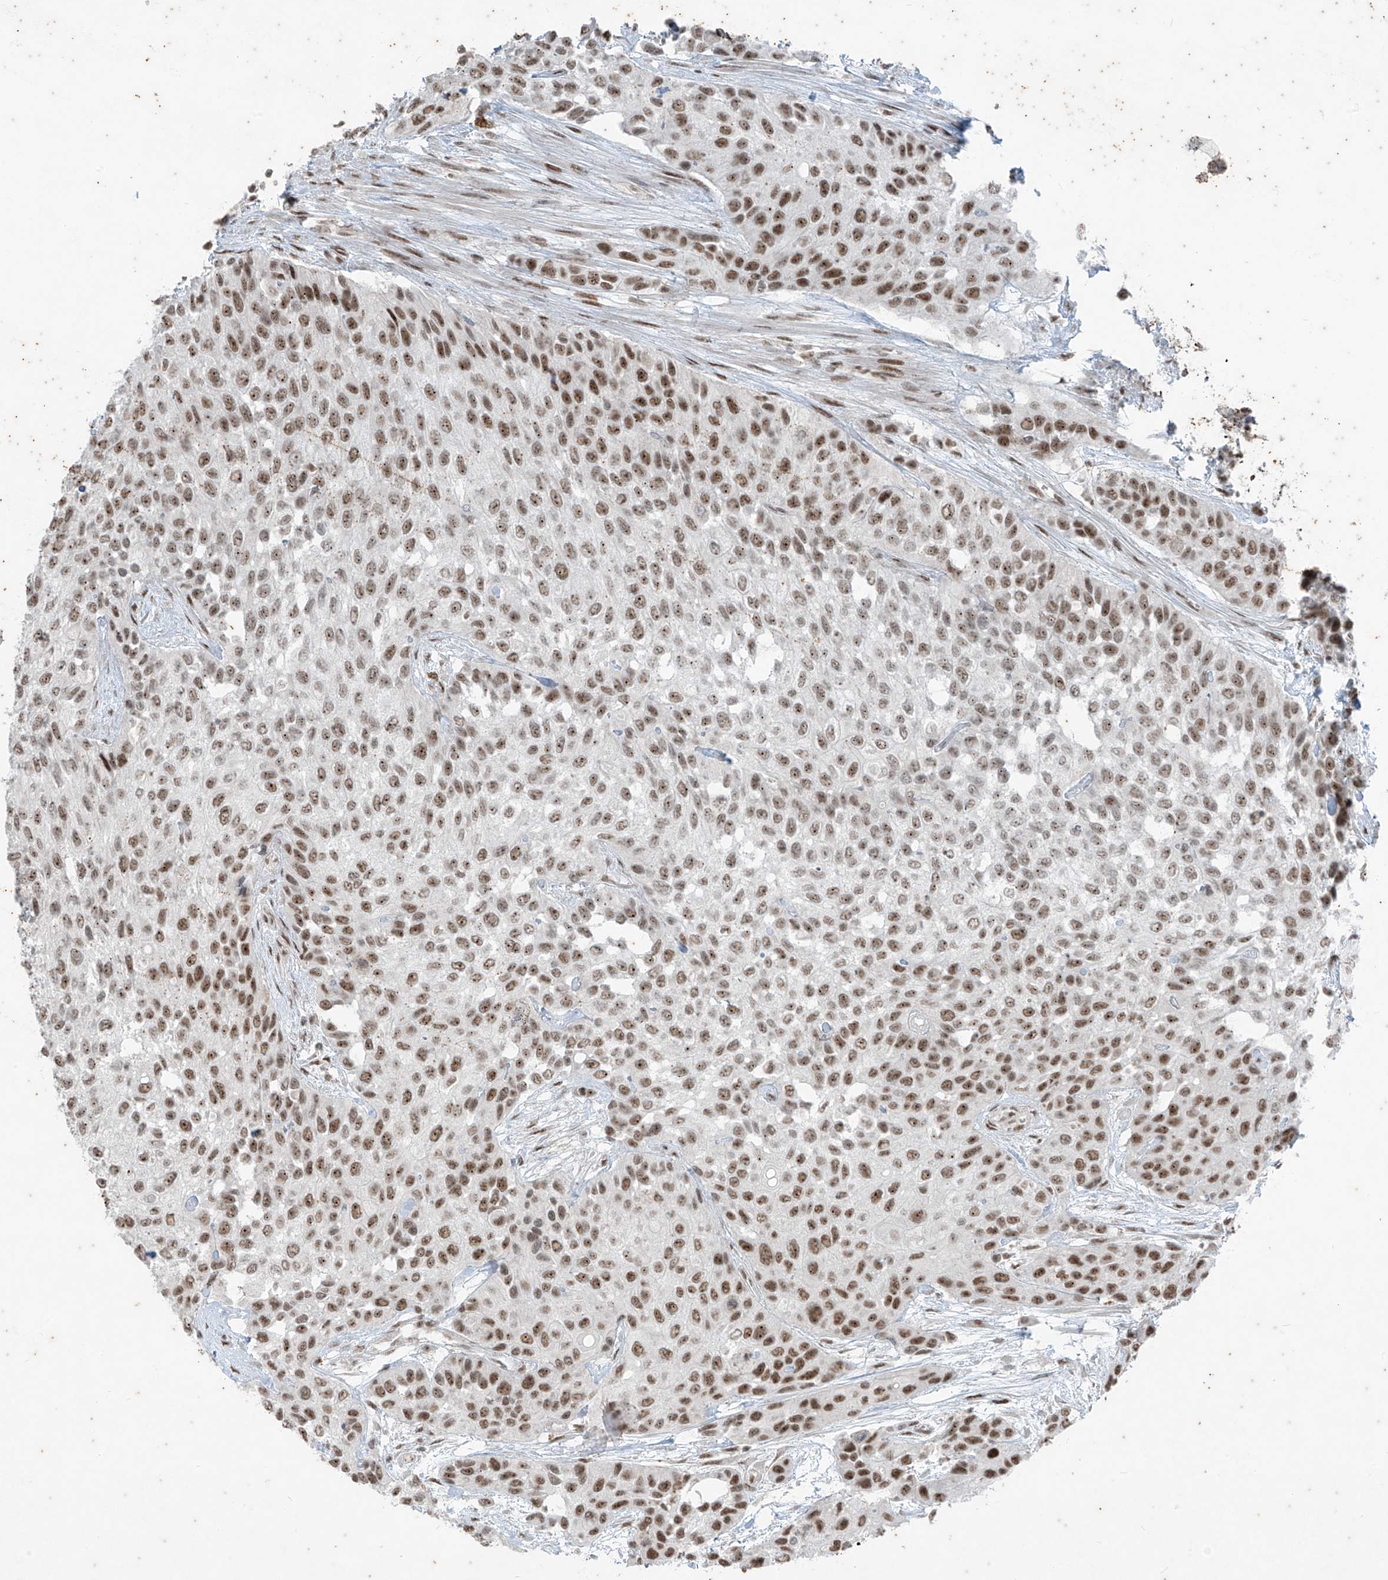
{"staining": {"intensity": "moderate", "quantity": ">75%", "location": "nuclear"}, "tissue": "urothelial cancer", "cell_type": "Tumor cells", "image_type": "cancer", "snomed": [{"axis": "morphology", "description": "Normal tissue, NOS"}, {"axis": "morphology", "description": "Urothelial carcinoma, High grade"}, {"axis": "topography", "description": "Vascular tissue"}, {"axis": "topography", "description": "Urinary bladder"}], "caption": "Human urothelial cancer stained with a brown dye shows moderate nuclear positive positivity in about >75% of tumor cells.", "gene": "ZNF354B", "patient": {"sex": "female", "age": 56}}